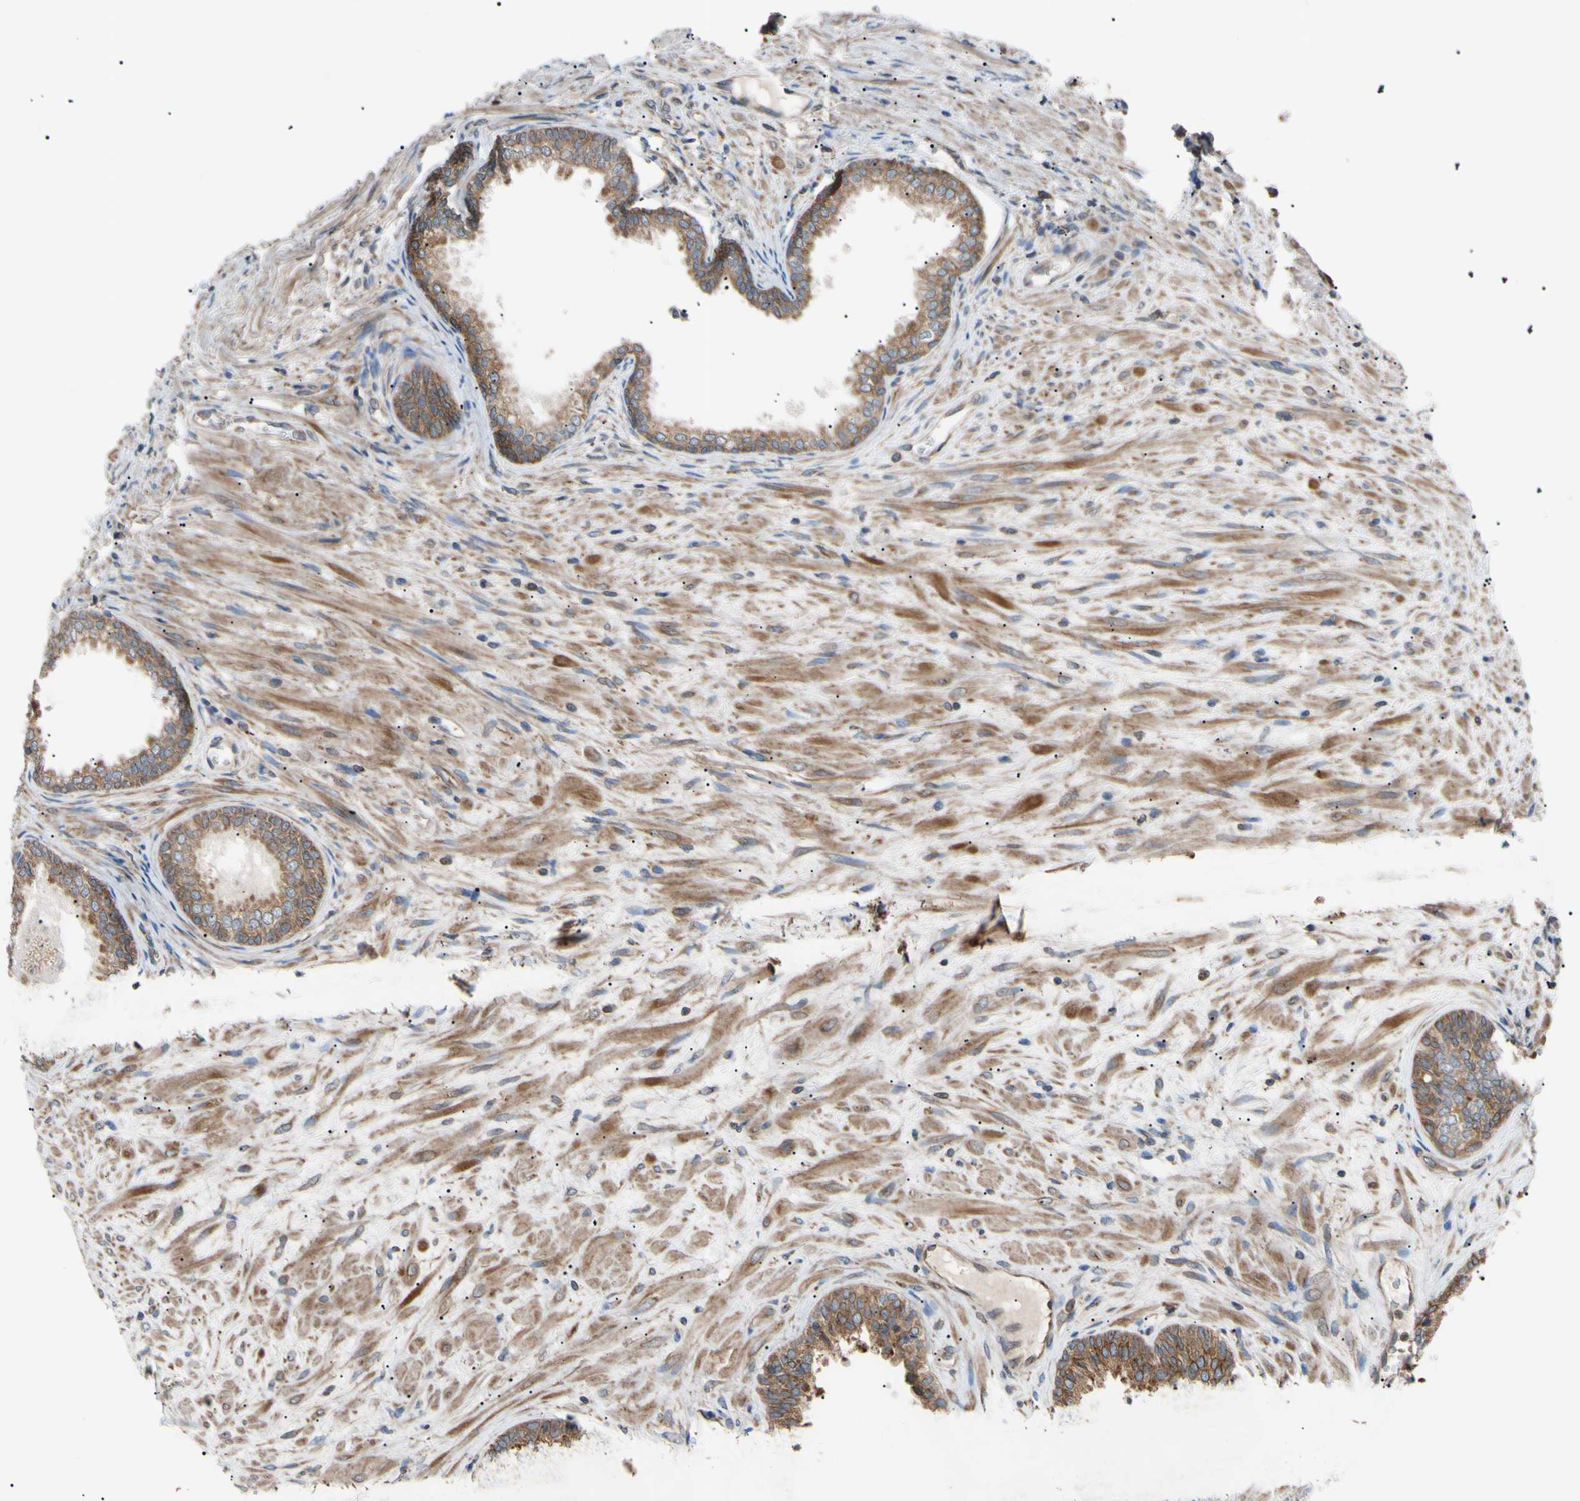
{"staining": {"intensity": "moderate", "quantity": ">75%", "location": "cytoplasmic/membranous"}, "tissue": "prostate", "cell_type": "Glandular cells", "image_type": "normal", "snomed": [{"axis": "morphology", "description": "Normal tissue, NOS"}, {"axis": "topography", "description": "Prostate"}], "caption": "Immunohistochemistry (IHC) image of normal prostate: human prostate stained using immunohistochemistry shows medium levels of moderate protein expression localized specifically in the cytoplasmic/membranous of glandular cells, appearing as a cytoplasmic/membranous brown color.", "gene": "VAPA", "patient": {"sex": "male", "age": 76}}